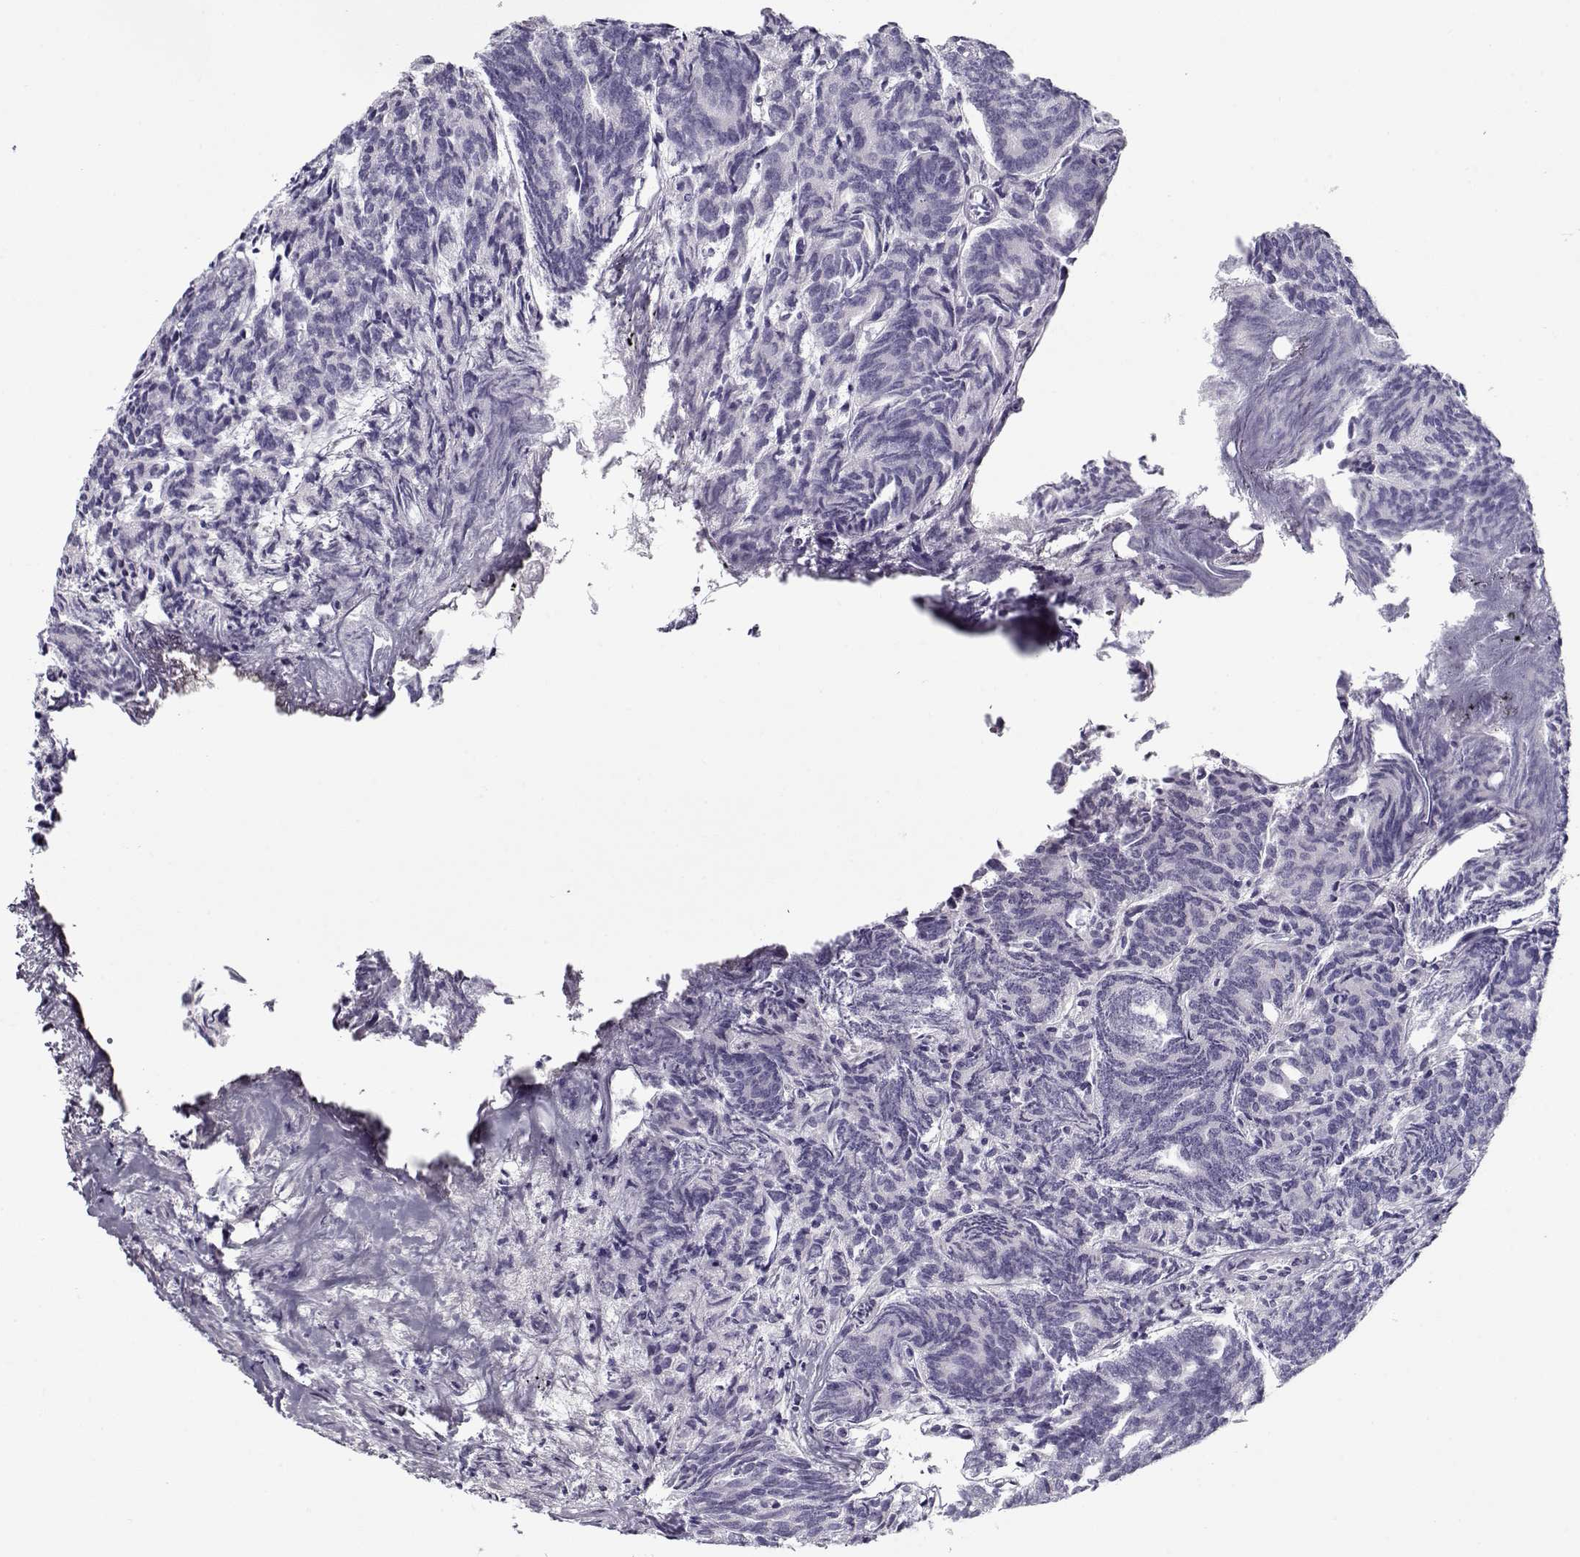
{"staining": {"intensity": "negative", "quantity": "none", "location": "none"}, "tissue": "prostate cancer", "cell_type": "Tumor cells", "image_type": "cancer", "snomed": [{"axis": "morphology", "description": "Adenocarcinoma, High grade"}, {"axis": "topography", "description": "Prostate"}], "caption": "A micrograph of prostate high-grade adenocarcinoma stained for a protein shows no brown staining in tumor cells.", "gene": "GAGE2A", "patient": {"sex": "male", "age": 53}}